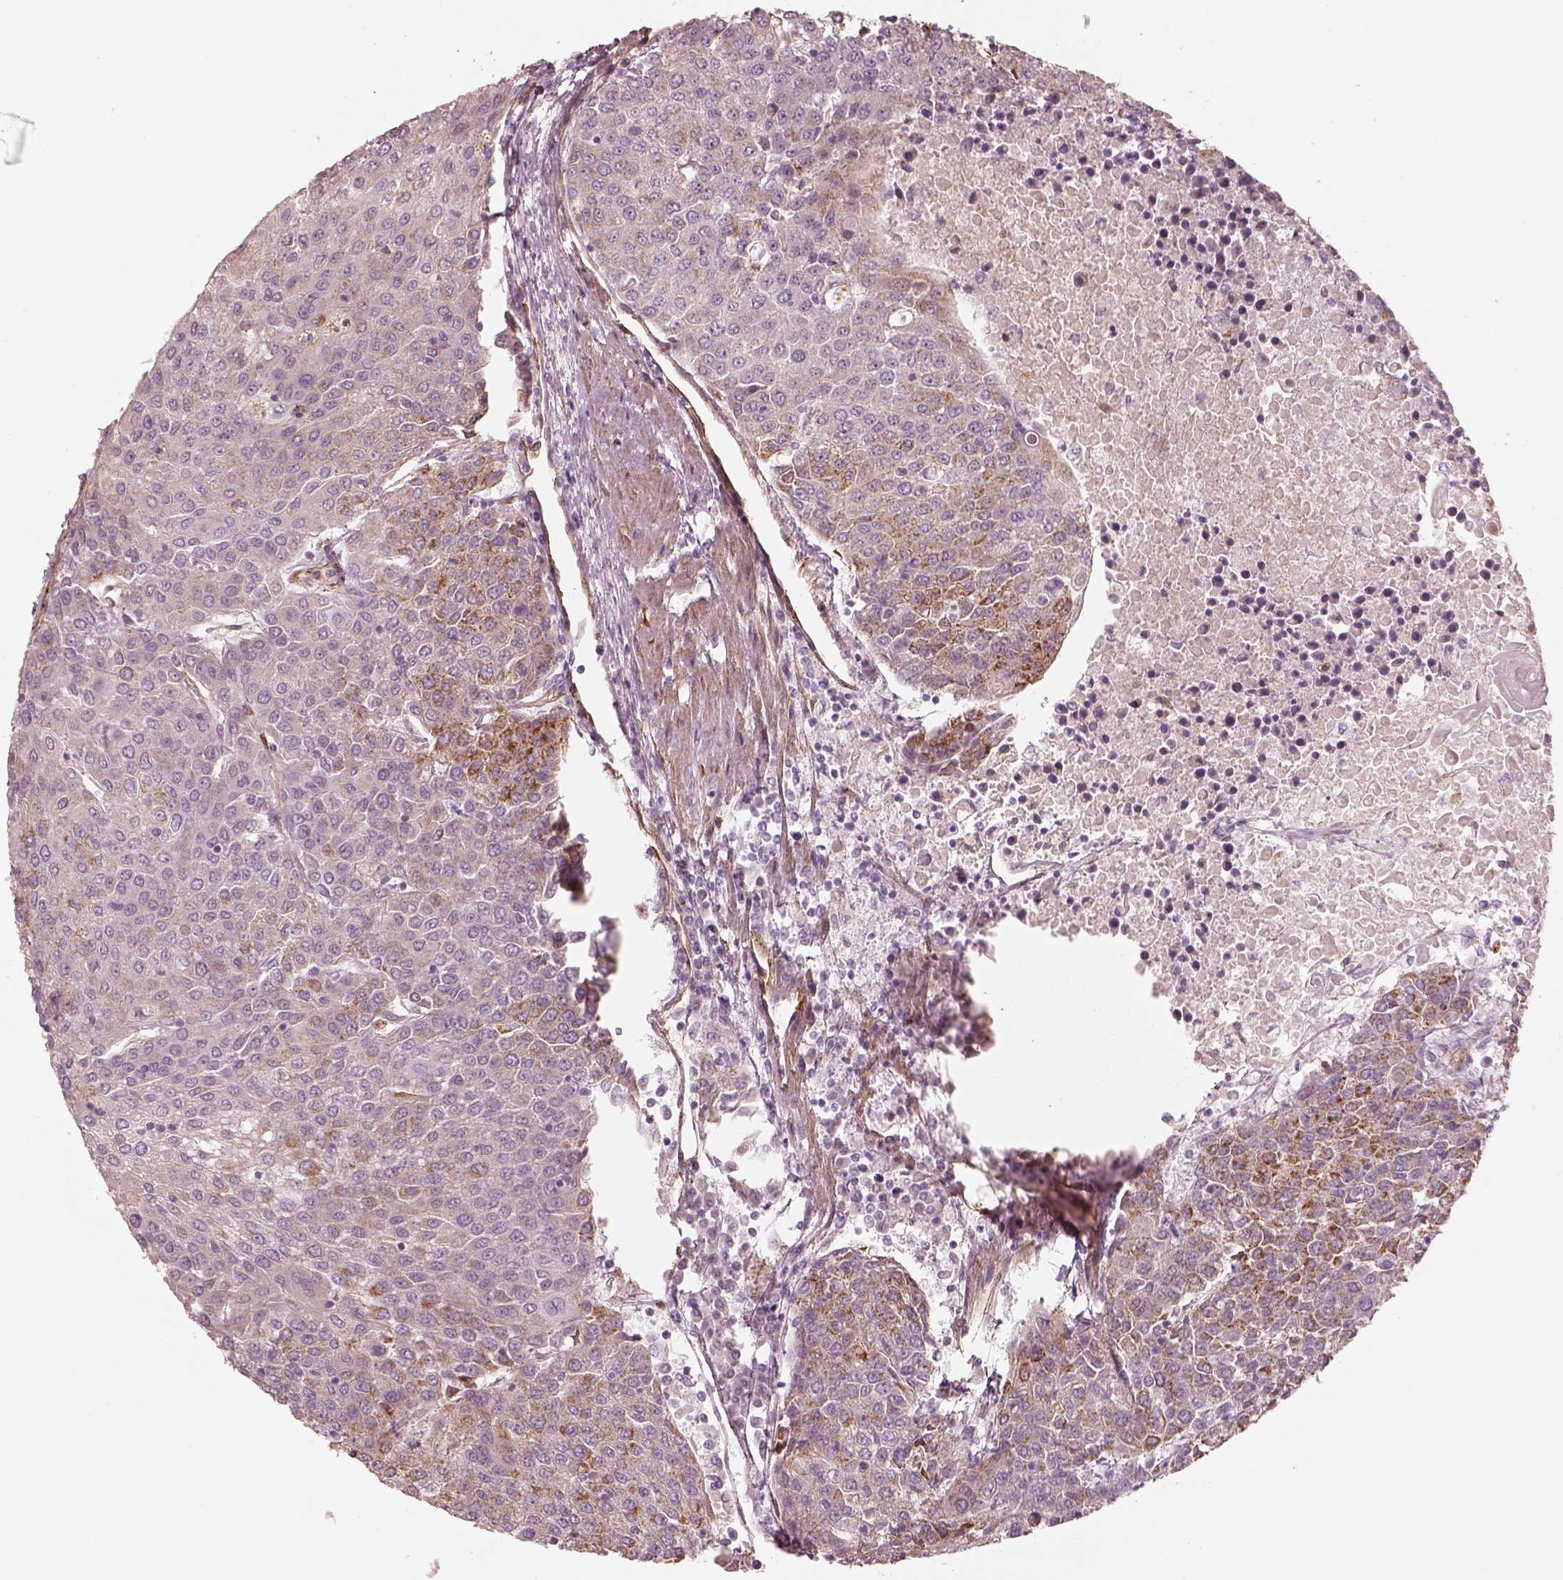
{"staining": {"intensity": "moderate", "quantity": "<25%", "location": "cytoplasmic/membranous"}, "tissue": "urothelial cancer", "cell_type": "Tumor cells", "image_type": "cancer", "snomed": [{"axis": "morphology", "description": "Urothelial carcinoma, High grade"}, {"axis": "topography", "description": "Urinary bladder"}], "caption": "A micrograph showing moderate cytoplasmic/membranous staining in approximately <25% of tumor cells in urothelial cancer, as visualized by brown immunohistochemical staining.", "gene": "CRYM", "patient": {"sex": "female", "age": 85}}